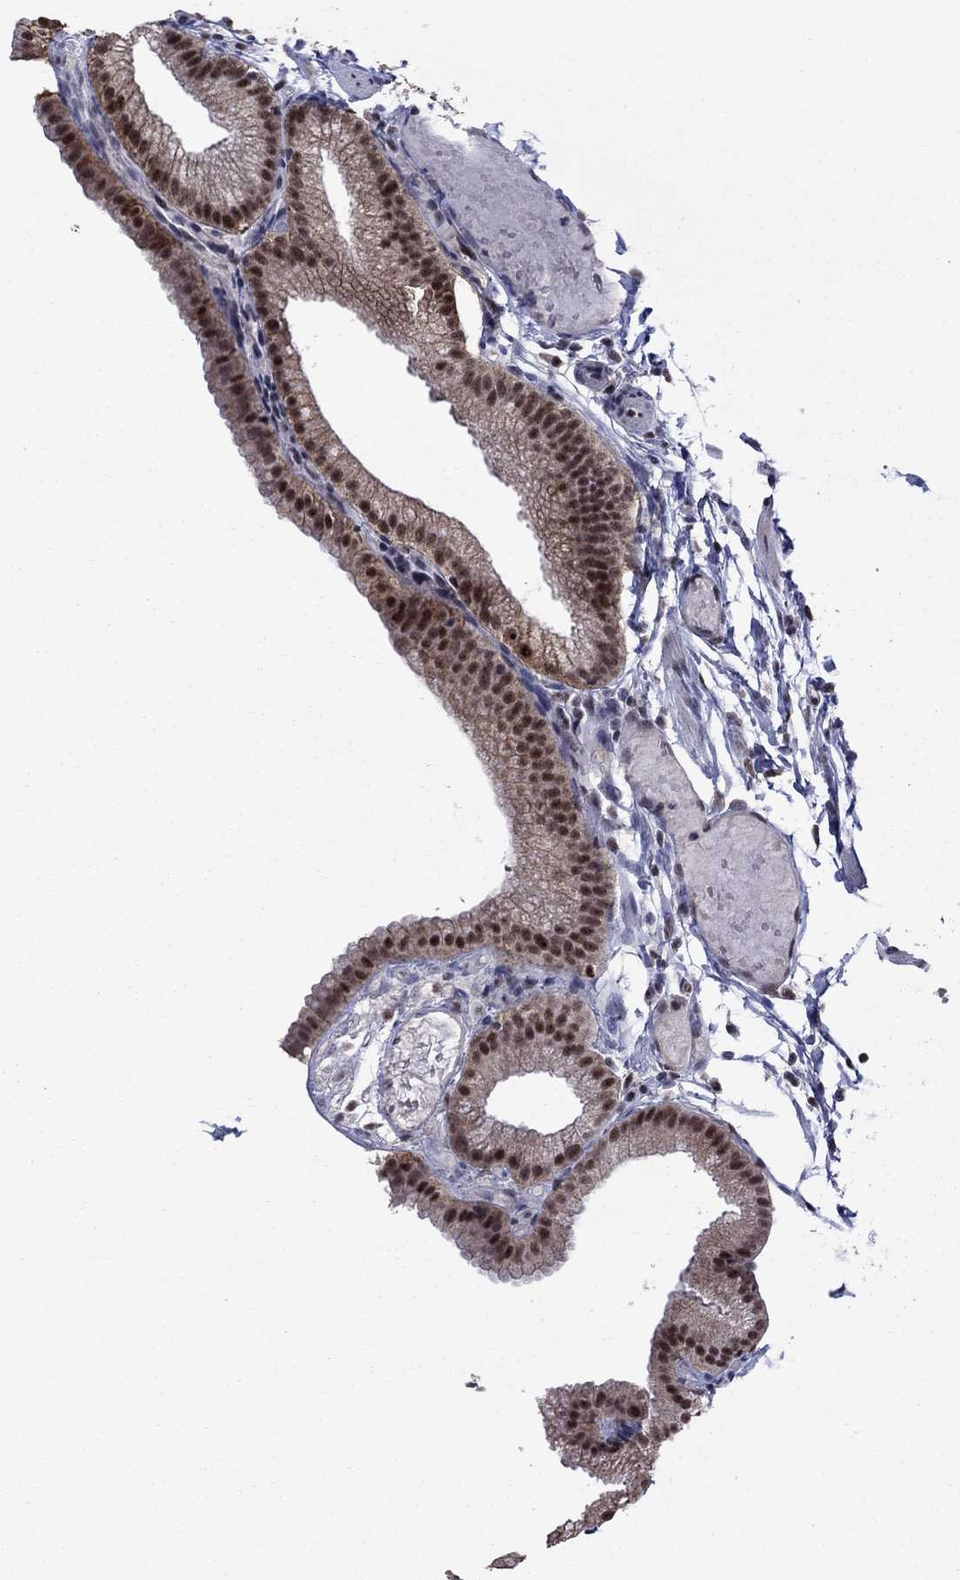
{"staining": {"intensity": "moderate", "quantity": "25%-75%", "location": "cytoplasmic/membranous,nuclear"}, "tissue": "gallbladder", "cell_type": "Glandular cells", "image_type": "normal", "snomed": [{"axis": "morphology", "description": "Normal tissue, NOS"}, {"axis": "topography", "description": "Gallbladder"}], "caption": "A micrograph of gallbladder stained for a protein demonstrates moderate cytoplasmic/membranous,nuclear brown staining in glandular cells. (Brightfield microscopy of DAB IHC at high magnification).", "gene": "CDCA5", "patient": {"sex": "female", "age": 45}}